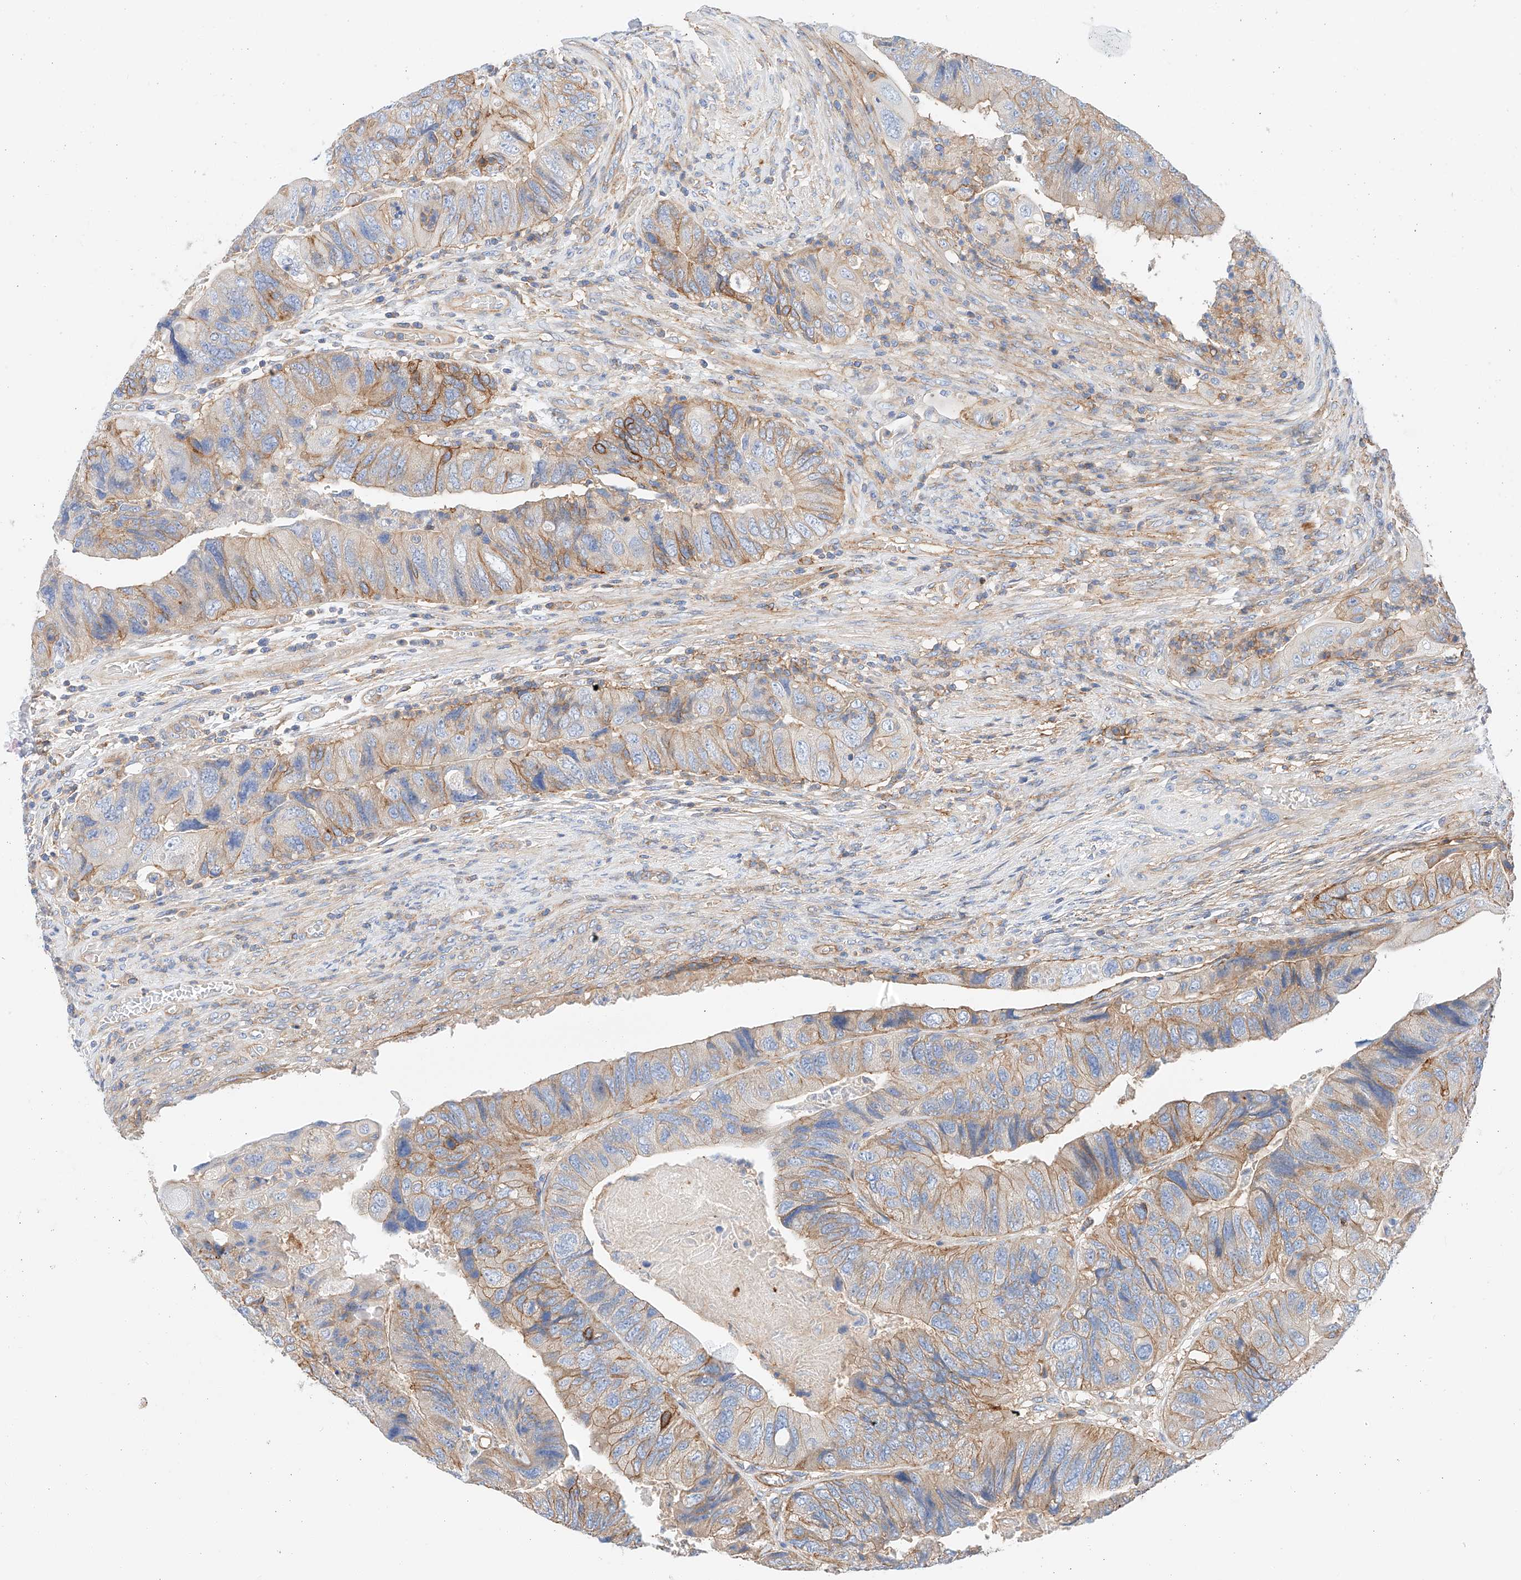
{"staining": {"intensity": "moderate", "quantity": "25%-75%", "location": "cytoplasmic/membranous"}, "tissue": "colorectal cancer", "cell_type": "Tumor cells", "image_type": "cancer", "snomed": [{"axis": "morphology", "description": "Adenocarcinoma, NOS"}, {"axis": "topography", "description": "Rectum"}], "caption": "Moderate cytoplasmic/membranous protein positivity is identified in approximately 25%-75% of tumor cells in colorectal adenocarcinoma.", "gene": "HAUS4", "patient": {"sex": "male", "age": 63}}